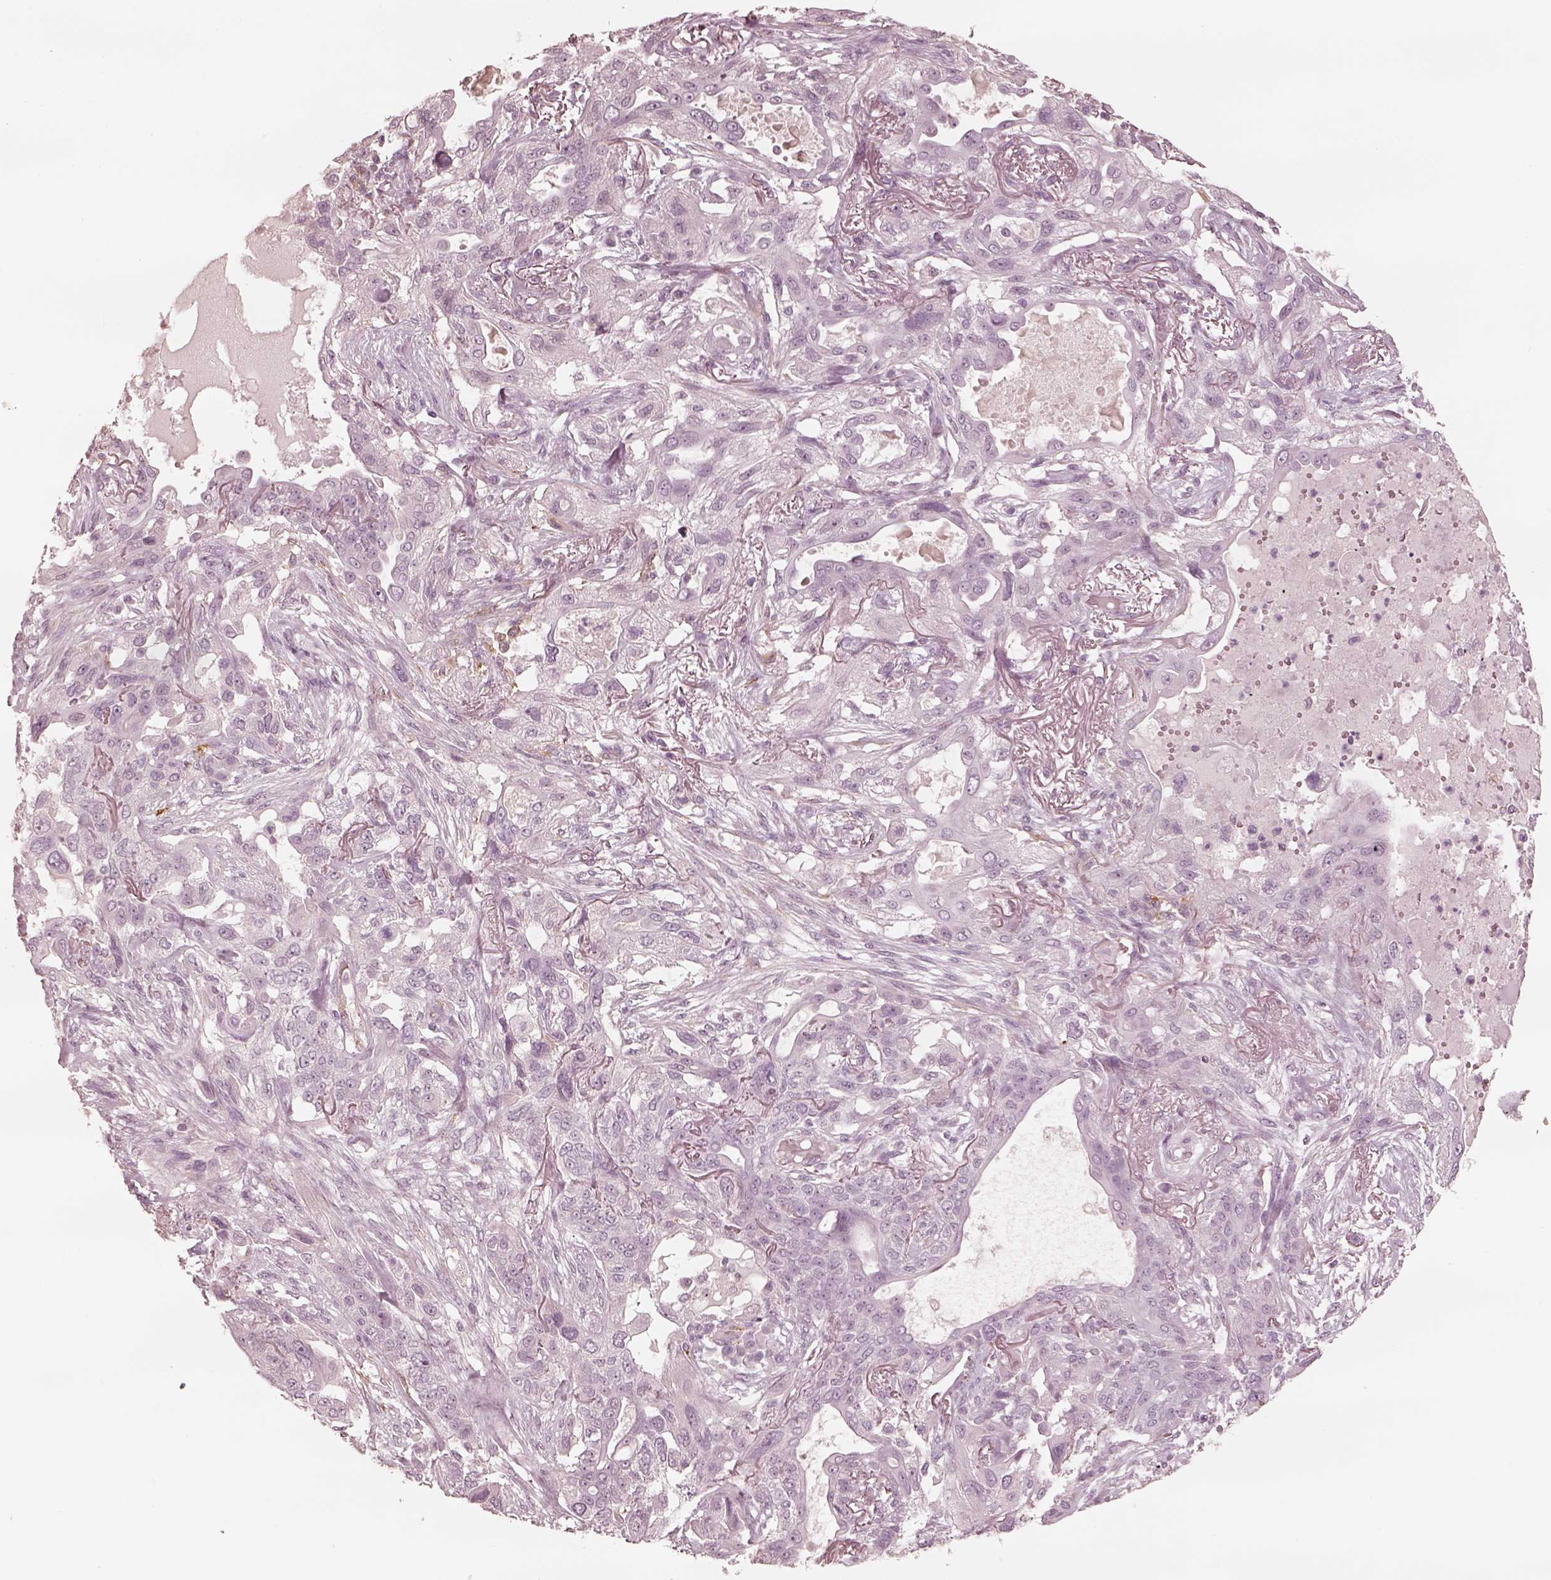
{"staining": {"intensity": "negative", "quantity": "none", "location": "none"}, "tissue": "lung cancer", "cell_type": "Tumor cells", "image_type": "cancer", "snomed": [{"axis": "morphology", "description": "Squamous cell carcinoma, NOS"}, {"axis": "topography", "description": "Lung"}], "caption": "Protein analysis of squamous cell carcinoma (lung) displays no significant staining in tumor cells.", "gene": "DNAAF9", "patient": {"sex": "female", "age": 70}}